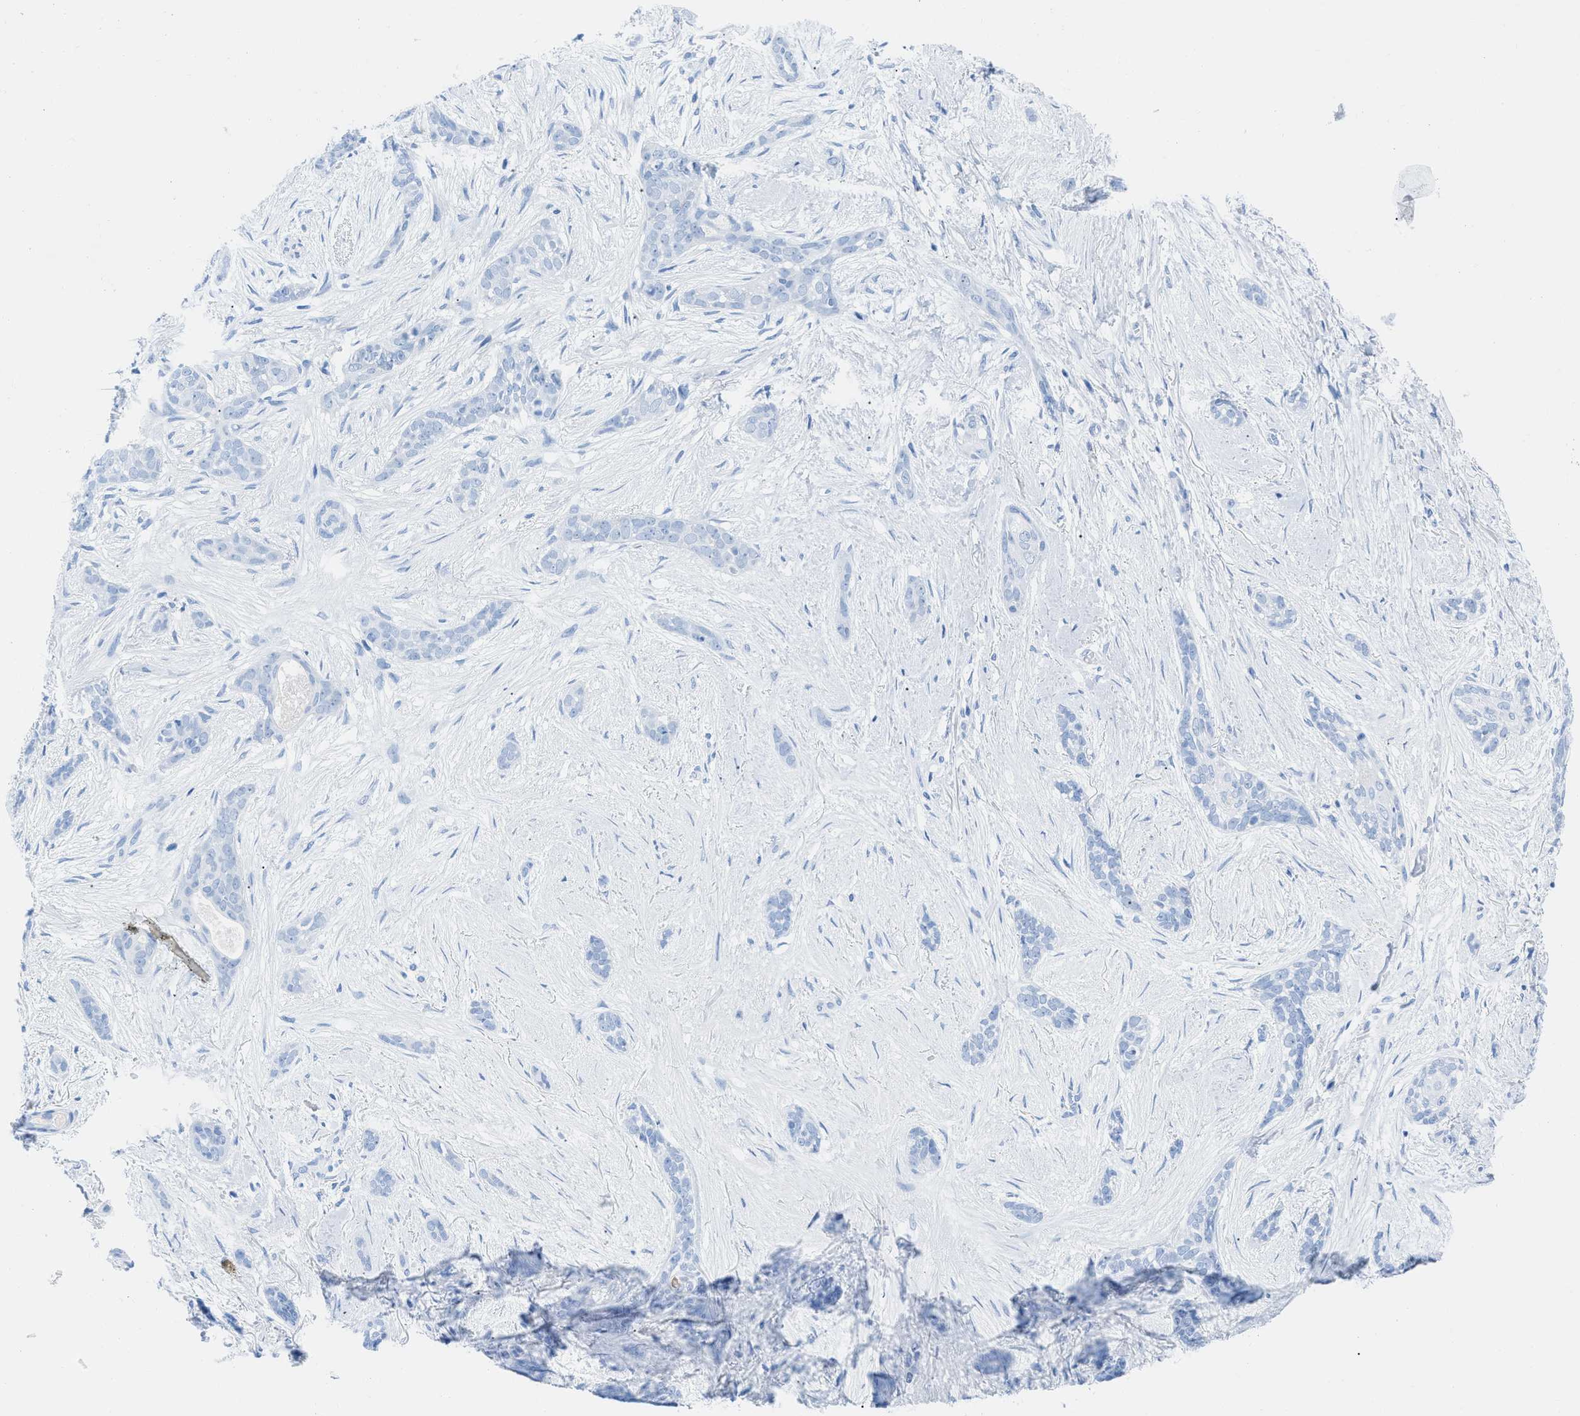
{"staining": {"intensity": "negative", "quantity": "none", "location": "none"}, "tissue": "skin cancer", "cell_type": "Tumor cells", "image_type": "cancer", "snomed": [{"axis": "morphology", "description": "Basal cell carcinoma"}, {"axis": "morphology", "description": "Adnexal tumor, benign"}, {"axis": "topography", "description": "Skin"}], "caption": "Skin benign adnexal tumor was stained to show a protein in brown. There is no significant staining in tumor cells.", "gene": "TCL1A", "patient": {"sex": "female", "age": 42}}